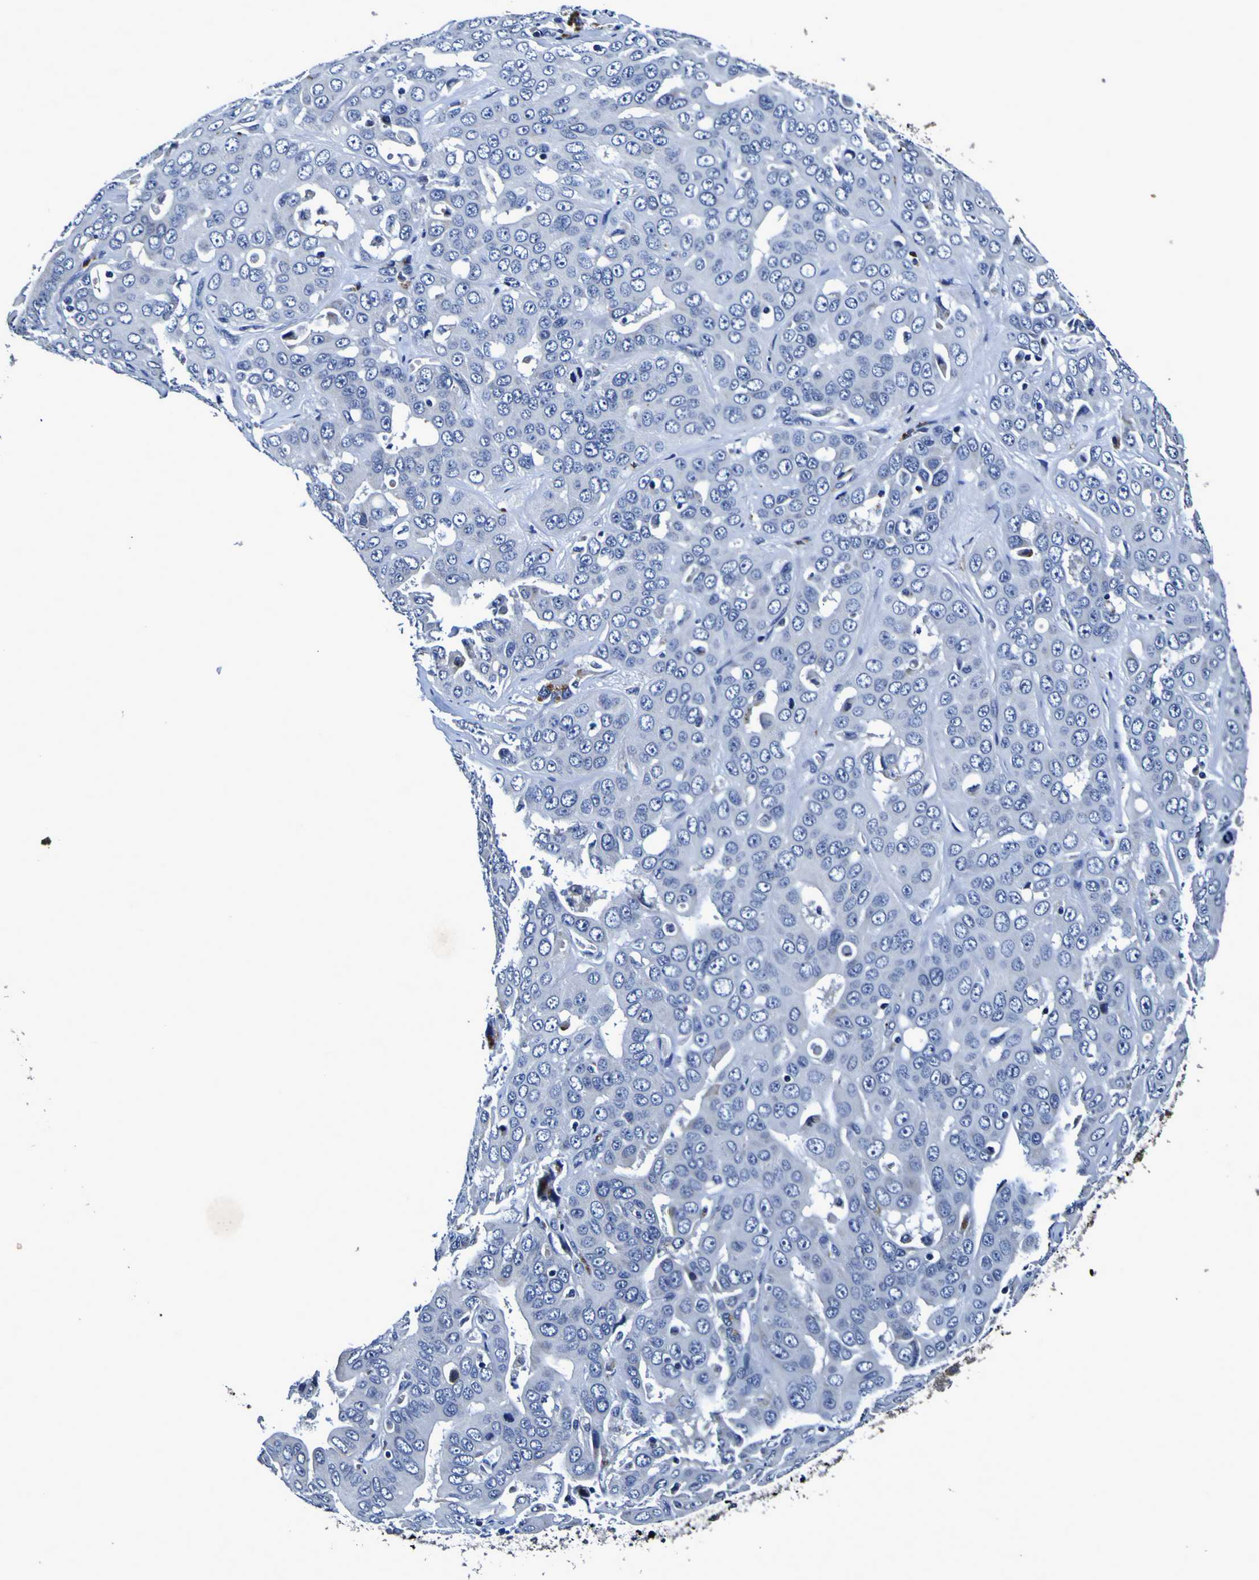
{"staining": {"intensity": "negative", "quantity": "none", "location": "none"}, "tissue": "liver cancer", "cell_type": "Tumor cells", "image_type": "cancer", "snomed": [{"axis": "morphology", "description": "Cholangiocarcinoma"}, {"axis": "topography", "description": "Liver"}], "caption": "Immunohistochemistry photomicrograph of human liver cancer stained for a protein (brown), which shows no staining in tumor cells.", "gene": "PANK4", "patient": {"sex": "female", "age": 52}}